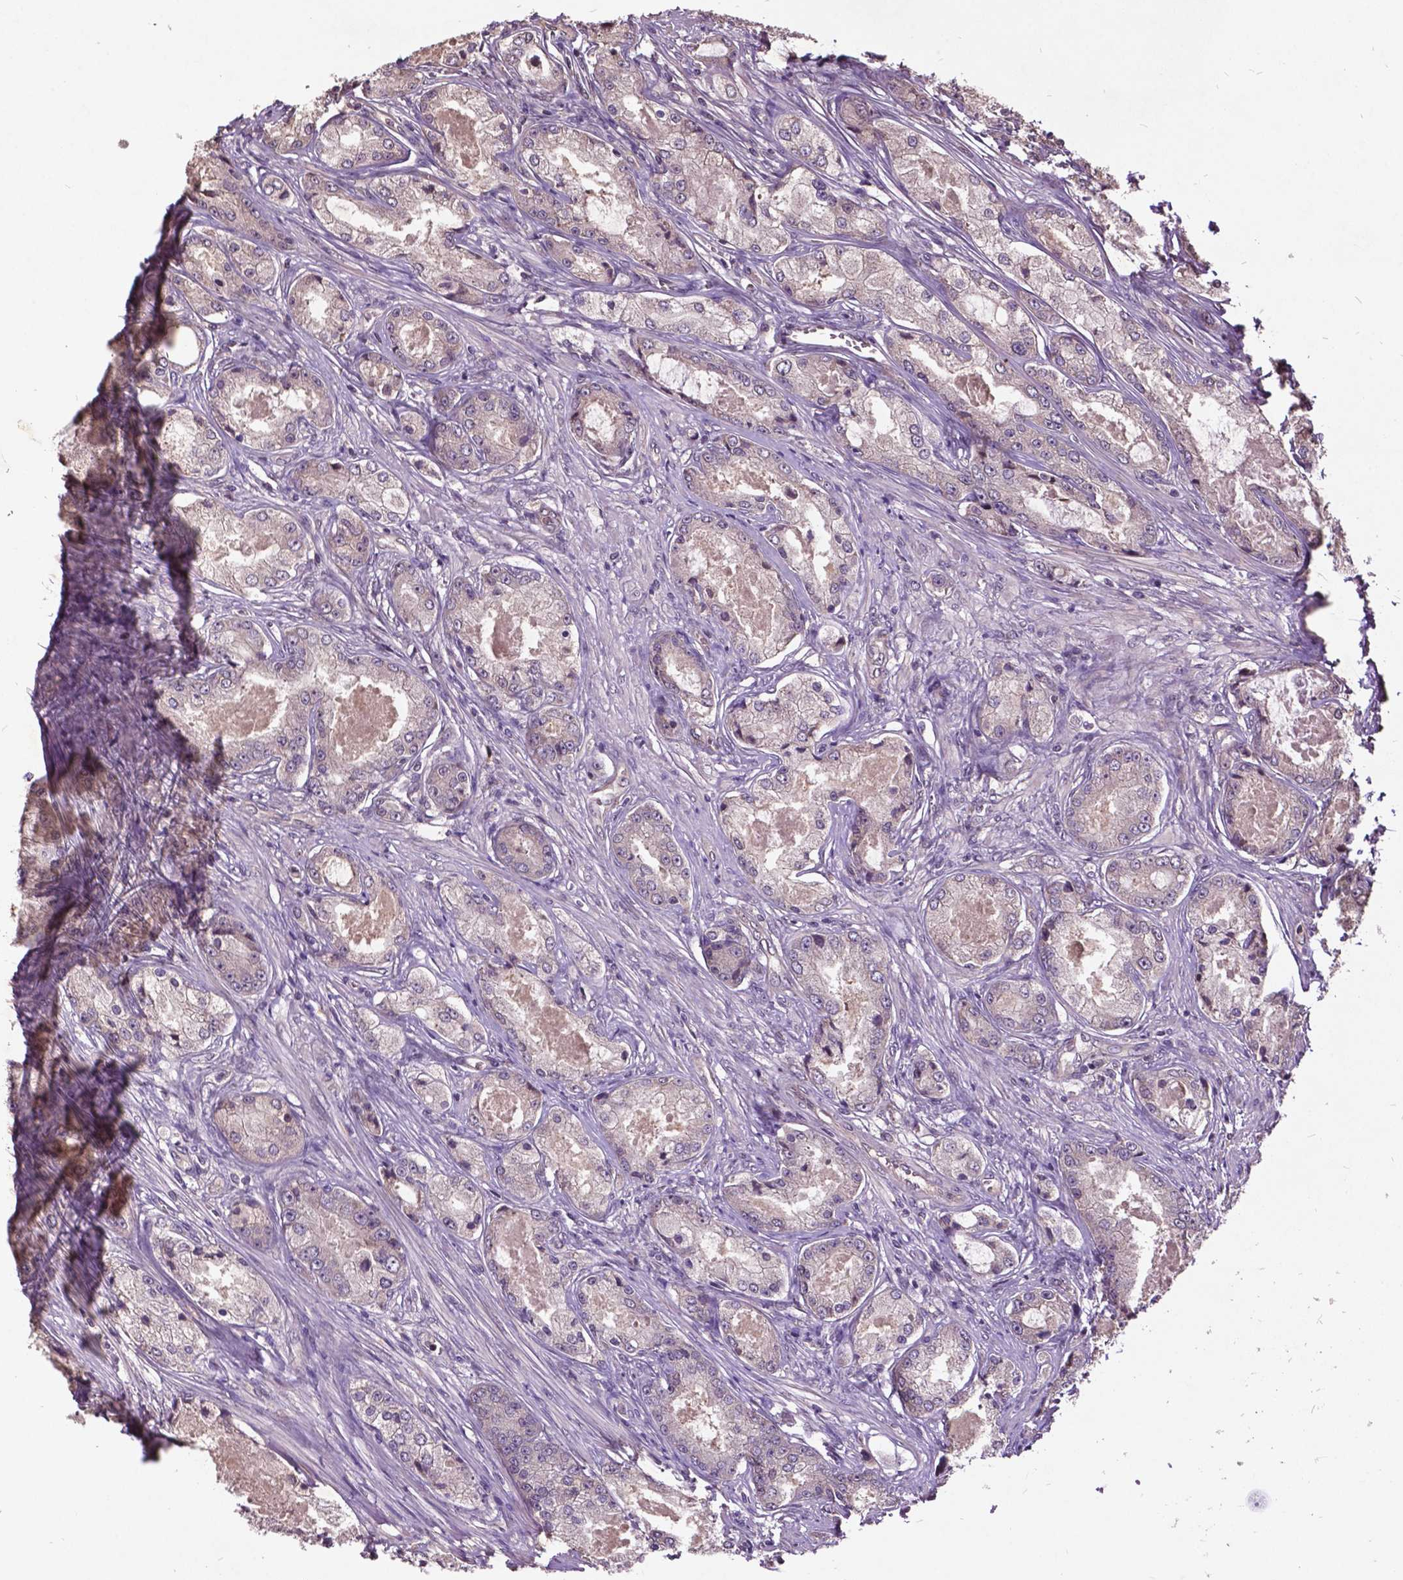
{"staining": {"intensity": "negative", "quantity": "none", "location": "none"}, "tissue": "prostate cancer", "cell_type": "Tumor cells", "image_type": "cancer", "snomed": [{"axis": "morphology", "description": "Adenocarcinoma, Low grade"}, {"axis": "topography", "description": "Prostate"}], "caption": "Tumor cells are negative for protein expression in human low-grade adenocarcinoma (prostate). (IHC, brightfield microscopy, high magnification).", "gene": "AP1S3", "patient": {"sex": "male", "age": 68}}